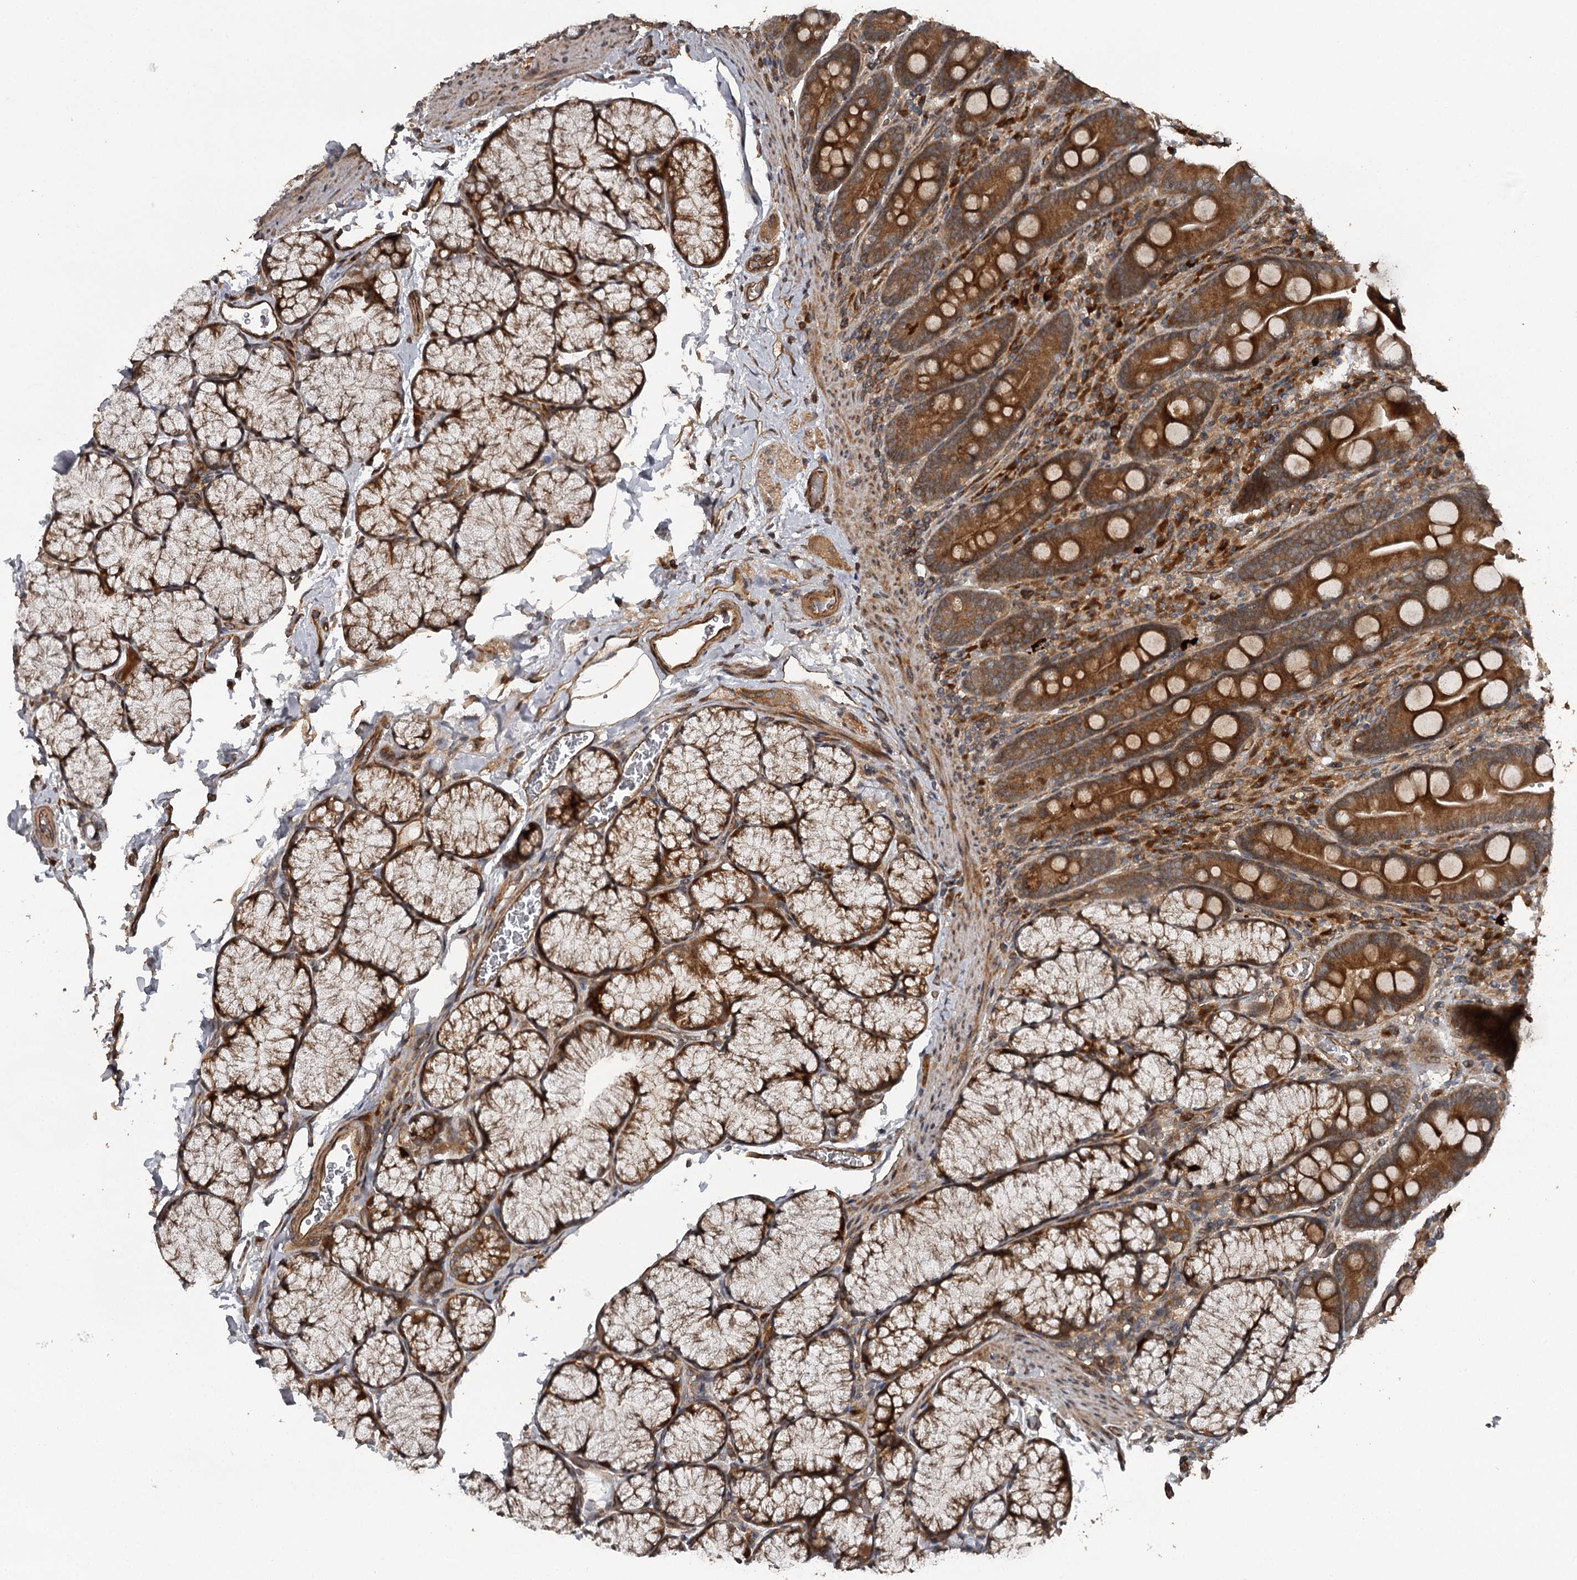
{"staining": {"intensity": "strong", "quantity": ">75%", "location": "cytoplasmic/membranous"}, "tissue": "duodenum", "cell_type": "Glandular cells", "image_type": "normal", "snomed": [{"axis": "morphology", "description": "Normal tissue, NOS"}, {"axis": "topography", "description": "Duodenum"}], "caption": "Duodenum was stained to show a protein in brown. There is high levels of strong cytoplasmic/membranous expression in approximately >75% of glandular cells. (DAB = brown stain, brightfield microscopy at high magnification).", "gene": "RAB21", "patient": {"sex": "male", "age": 35}}